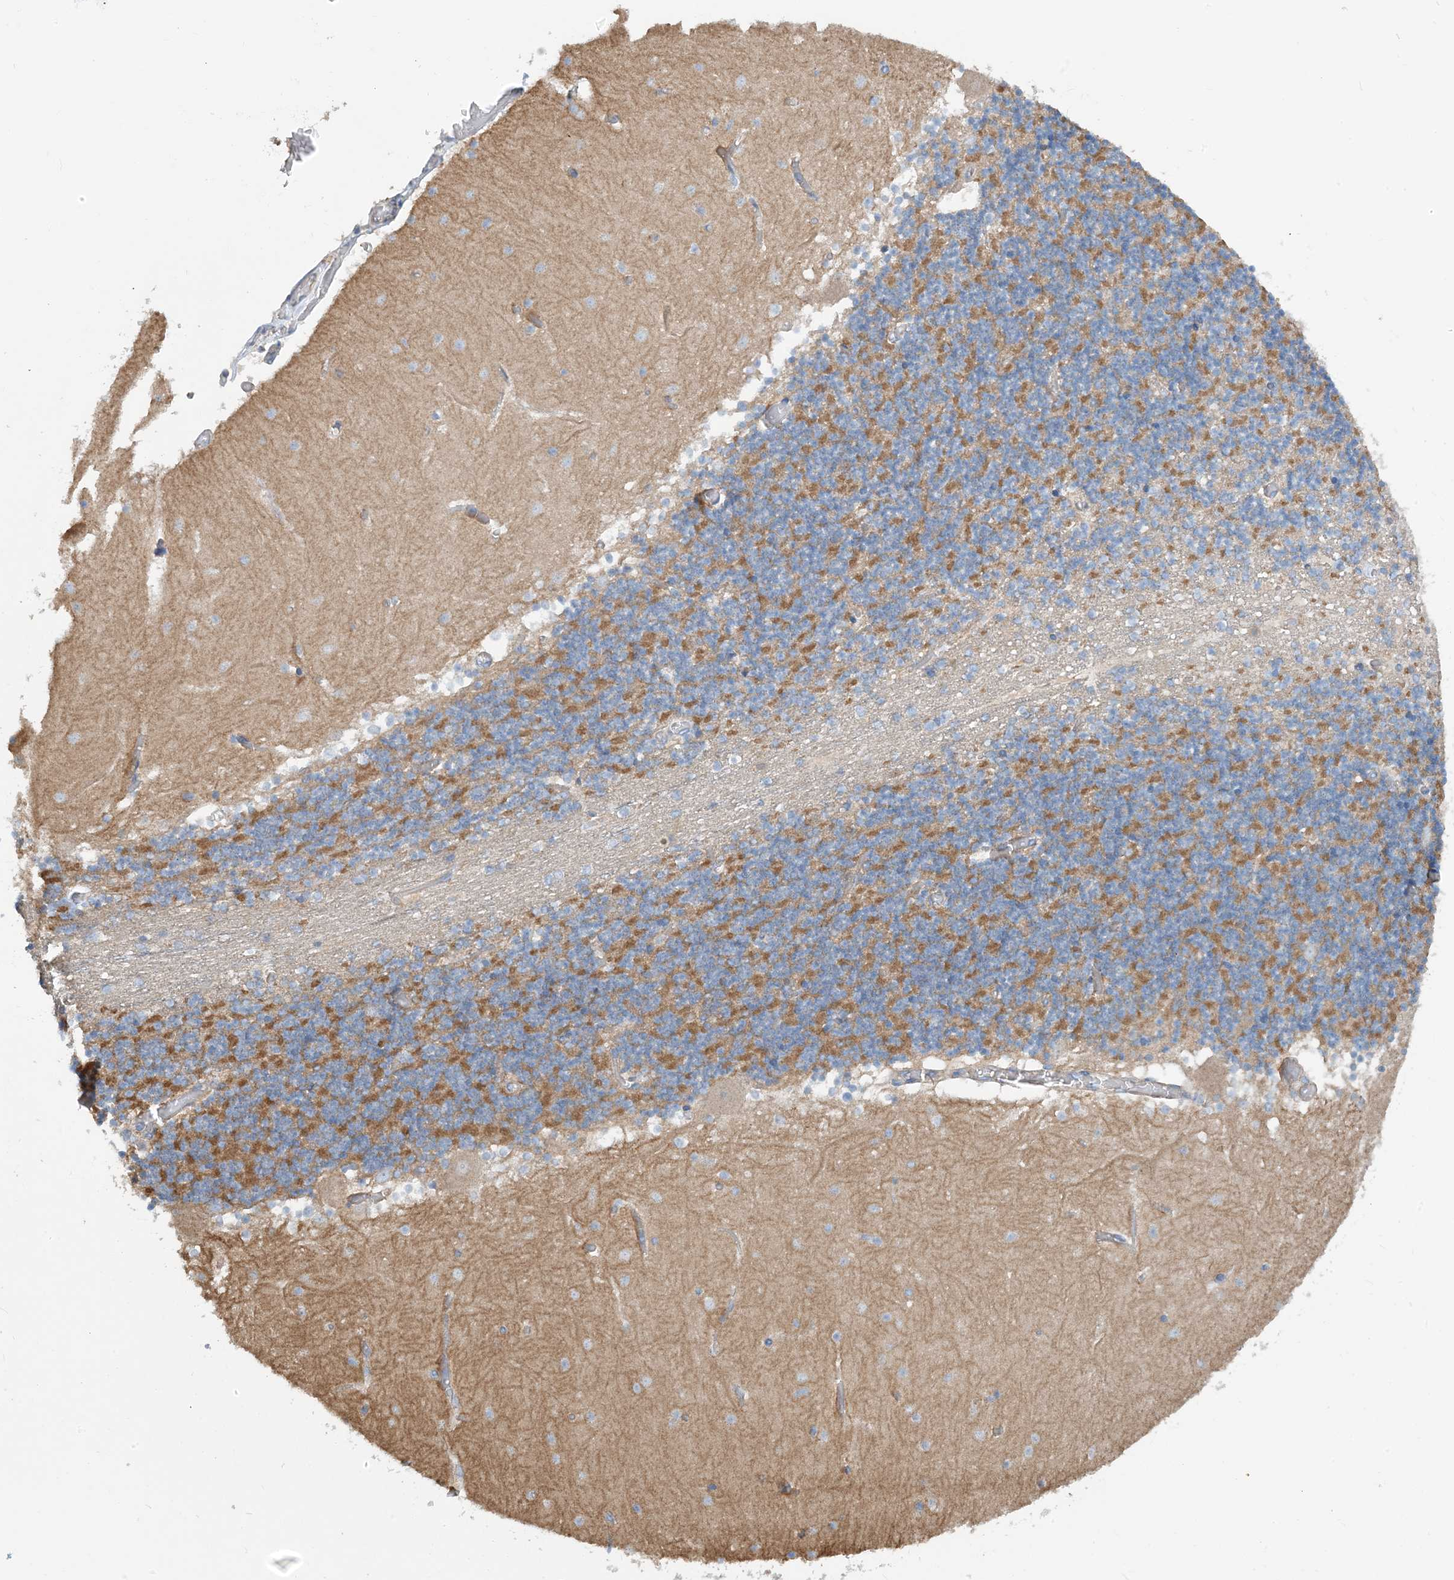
{"staining": {"intensity": "moderate", "quantity": "25%-75%", "location": "cytoplasmic/membranous"}, "tissue": "cerebellum", "cell_type": "Cells in granular layer", "image_type": "normal", "snomed": [{"axis": "morphology", "description": "Normal tissue, NOS"}, {"axis": "topography", "description": "Cerebellum"}], "caption": "Protein expression analysis of unremarkable cerebellum reveals moderate cytoplasmic/membranous staining in approximately 25%-75% of cells in granular layer.", "gene": "PHOSPHO2", "patient": {"sex": "female", "age": 28}}